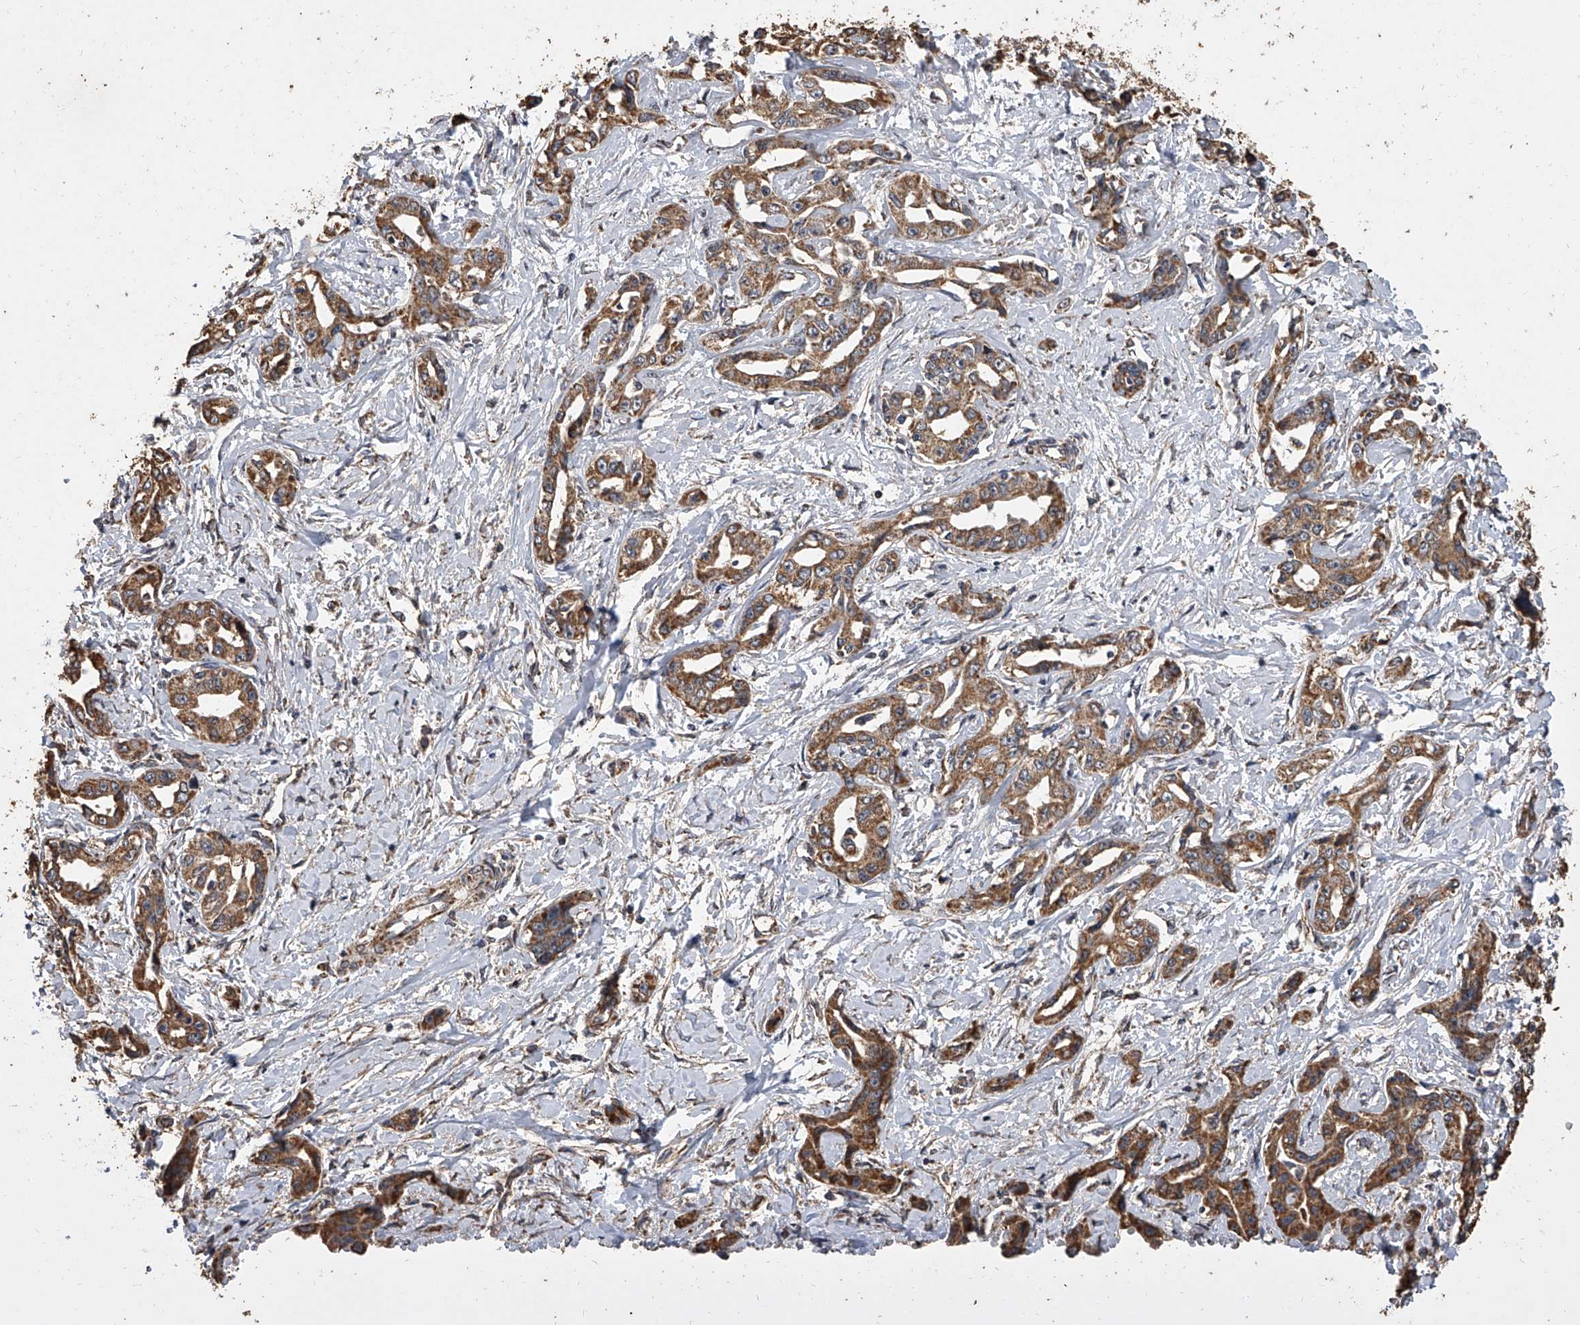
{"staining": {"intensity": "moderate", "quantity": ">75%", "location": "cytoplasmic/membranous"}, "tissue": "liver cancer", "cell_type": "Tumor cells", "image_type": "cancer", "snomed": [{"axis": "morphology", "description": "Cholangiocarcinoma"}, {"axis": "topography", "description": "Liver"}], "caption": "Moderate cytoplasmic/membranous staining for a protein is present in approximately >75% of tumor cells of liver cancer (cholangiocarcinoma) using immunohistochemistry.", "gene": "MRPL28", "patient": {"sex": "male", "age": 59}}